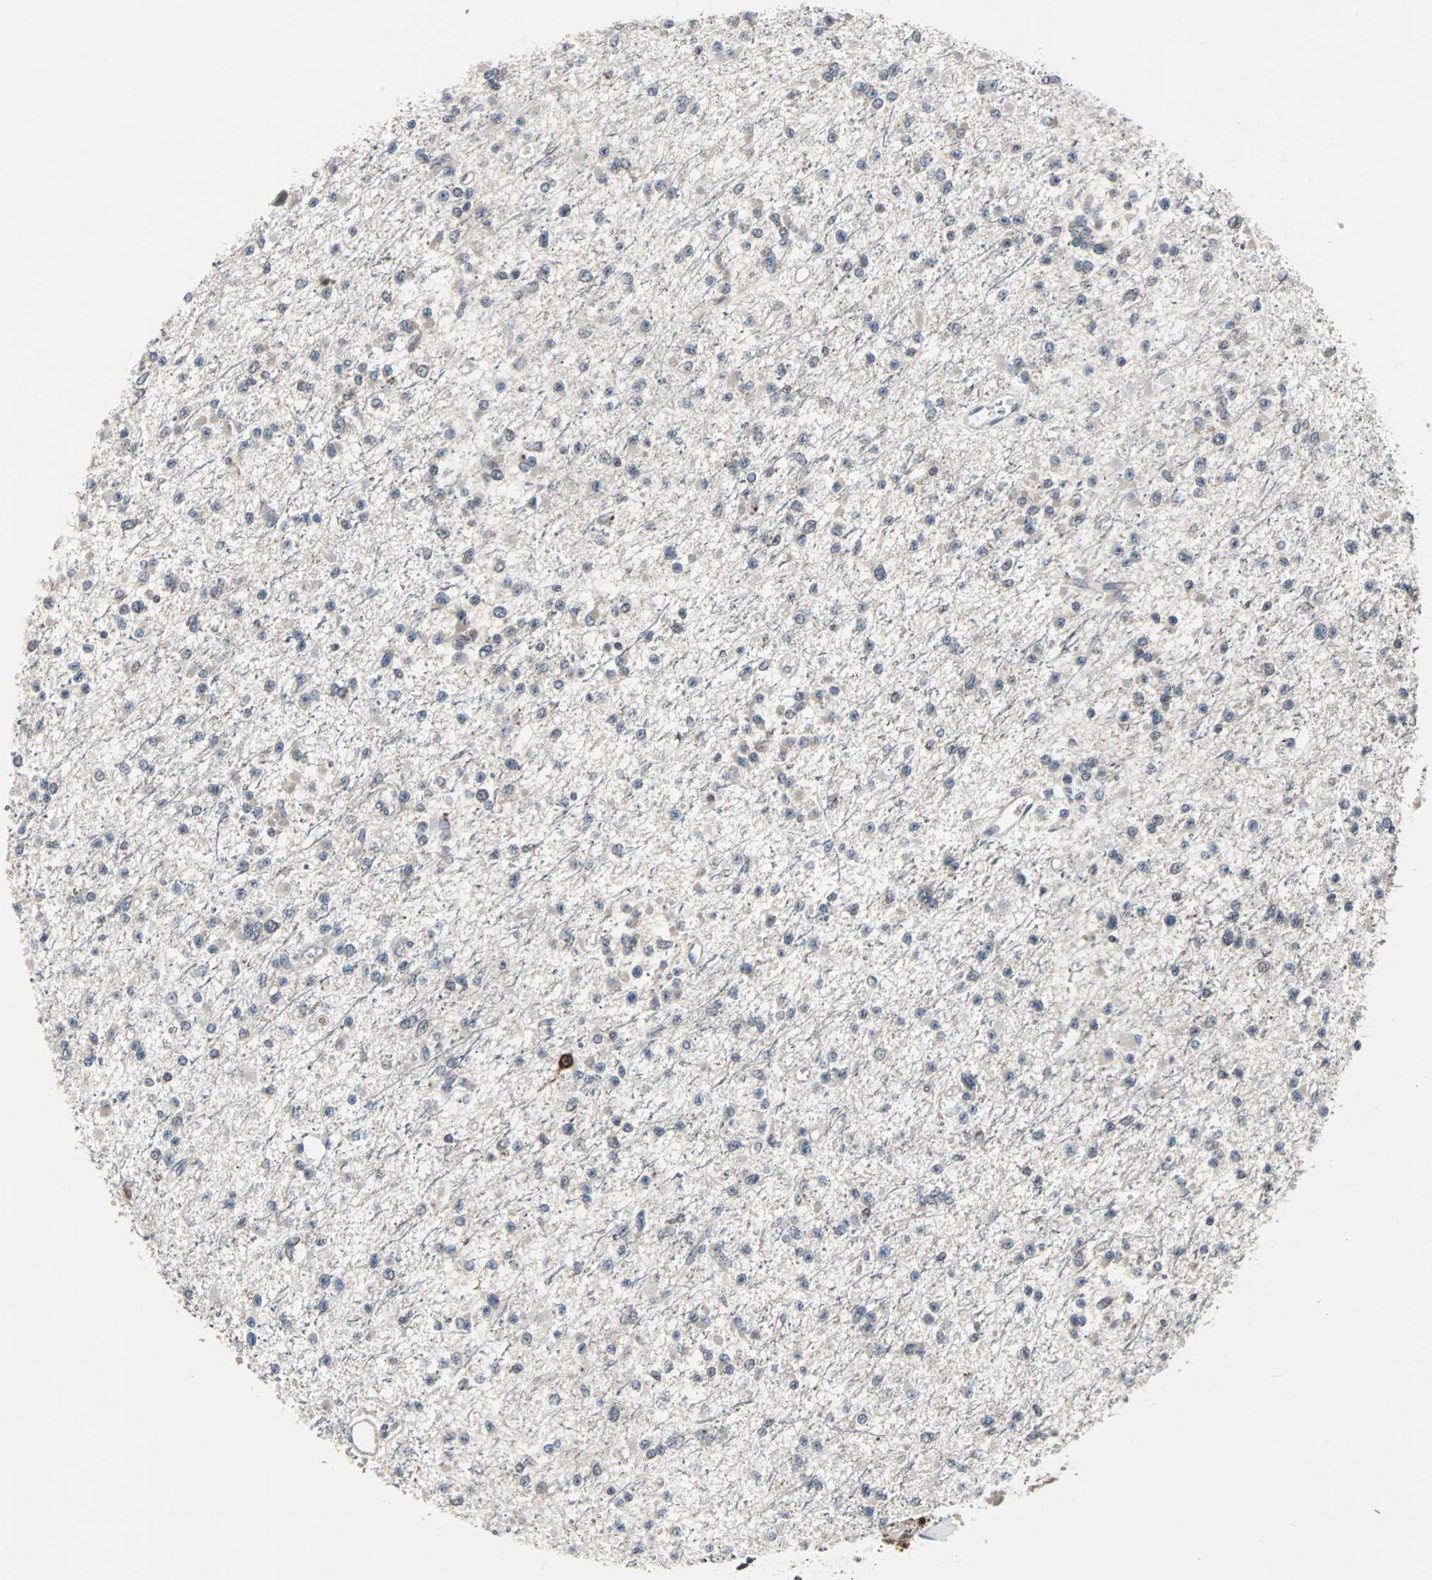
{"staining": {"intensity": "weak", "quantity": "<25%", "location": "cytoplasmic/membranous"}, "tissue": "glioma", "cell_type": "Tumor cells", "image_type": "cancer", "snomed": [{"axis": "morphology", "description": "Glioma, malignant, Low grade"}, {"axis": "topography", "description": "Brain"}], "caption": "IHC photomicrograph of human malignant low-grade glioma stained for a protein (brown), which shows no positivity in tumor cells. The staining is performed using DAB brown chromogen with nuclei counter-stained in using hematoxylin.", "gene": "PAK1", "patient": {"sex": "female", "age": 22}}